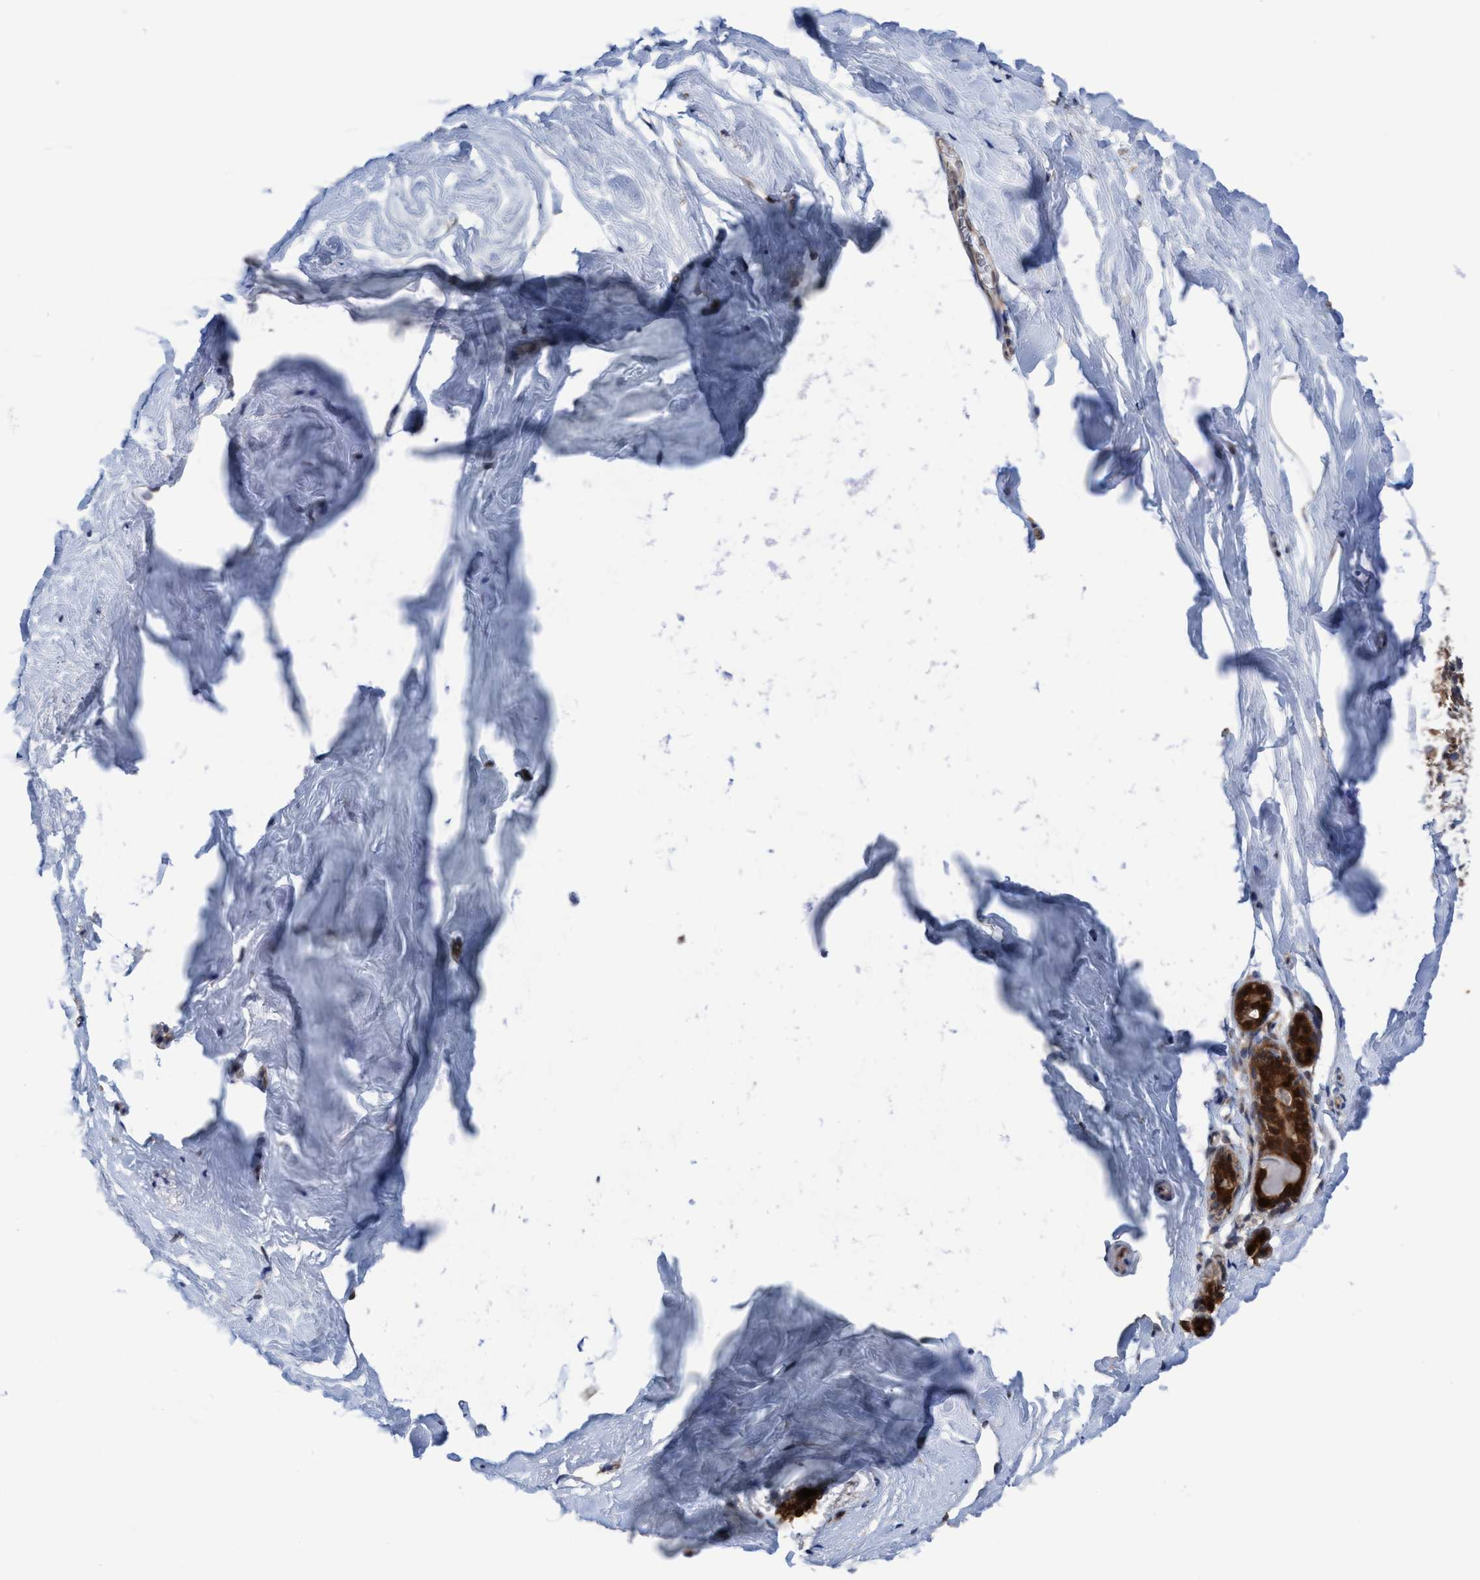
{"staining": {"intensity": "negative", "quantity": "none", "location": "none"}, "tissue": "breast", "cell_type": "Adipocytes", "image_type": "normal", "snomed": [{"axis": "morphology", "description": "Normal tissue, NOS"}, {"axis": "topography", "description": "Breast"}], "caption": "DAB immunohistochemical staining of normal human breast displays no significant positivity in adipocytes.", "gene": "GLOD4", "patient": {"sex": "female", "age": 62}}